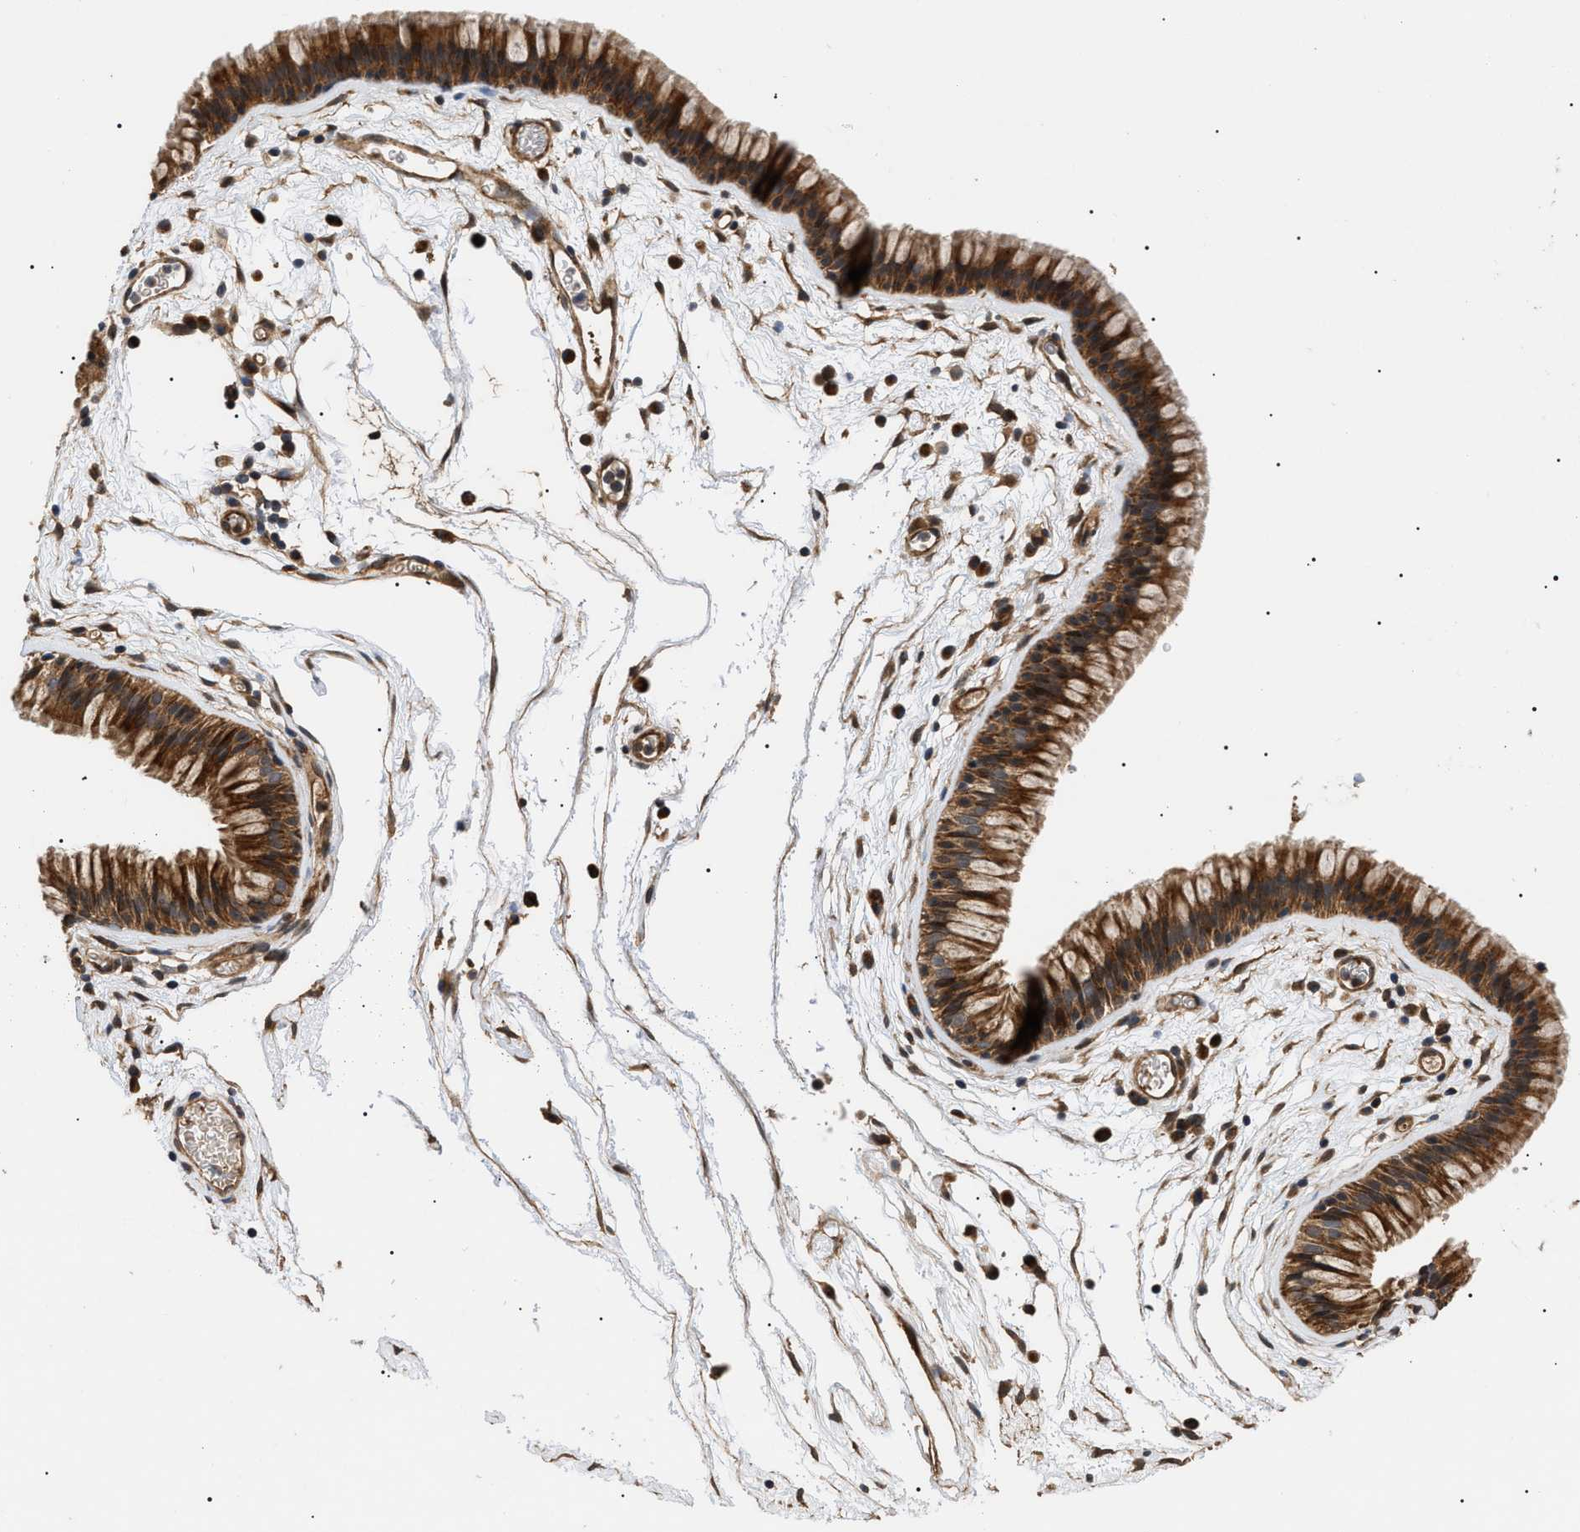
{"staining": {"intensity": "strong", "quantity": ">75%", "location": "cytoplasmic/membranous"}, "tissue": "nasopharynx", "cell_type": "Respiratory epithelial cells", "image_type": "normal", "snomed": [{"axis": "morphology", "description": "Normal tissue, NOS"}, {"axis": "morphology", "description": "Inflammation, NOS"}, {"axis": "topography", "description": "Nasopharynx"}], "caption": "IHC (DAB) staining of normal nasopharynx demonstrates strong cytoplasmic/membranous protein positivity in approximately >75% of respiratory epithelial cells.", "gene": "ASTL", "patient": {"sex": "male", "age": 48}}